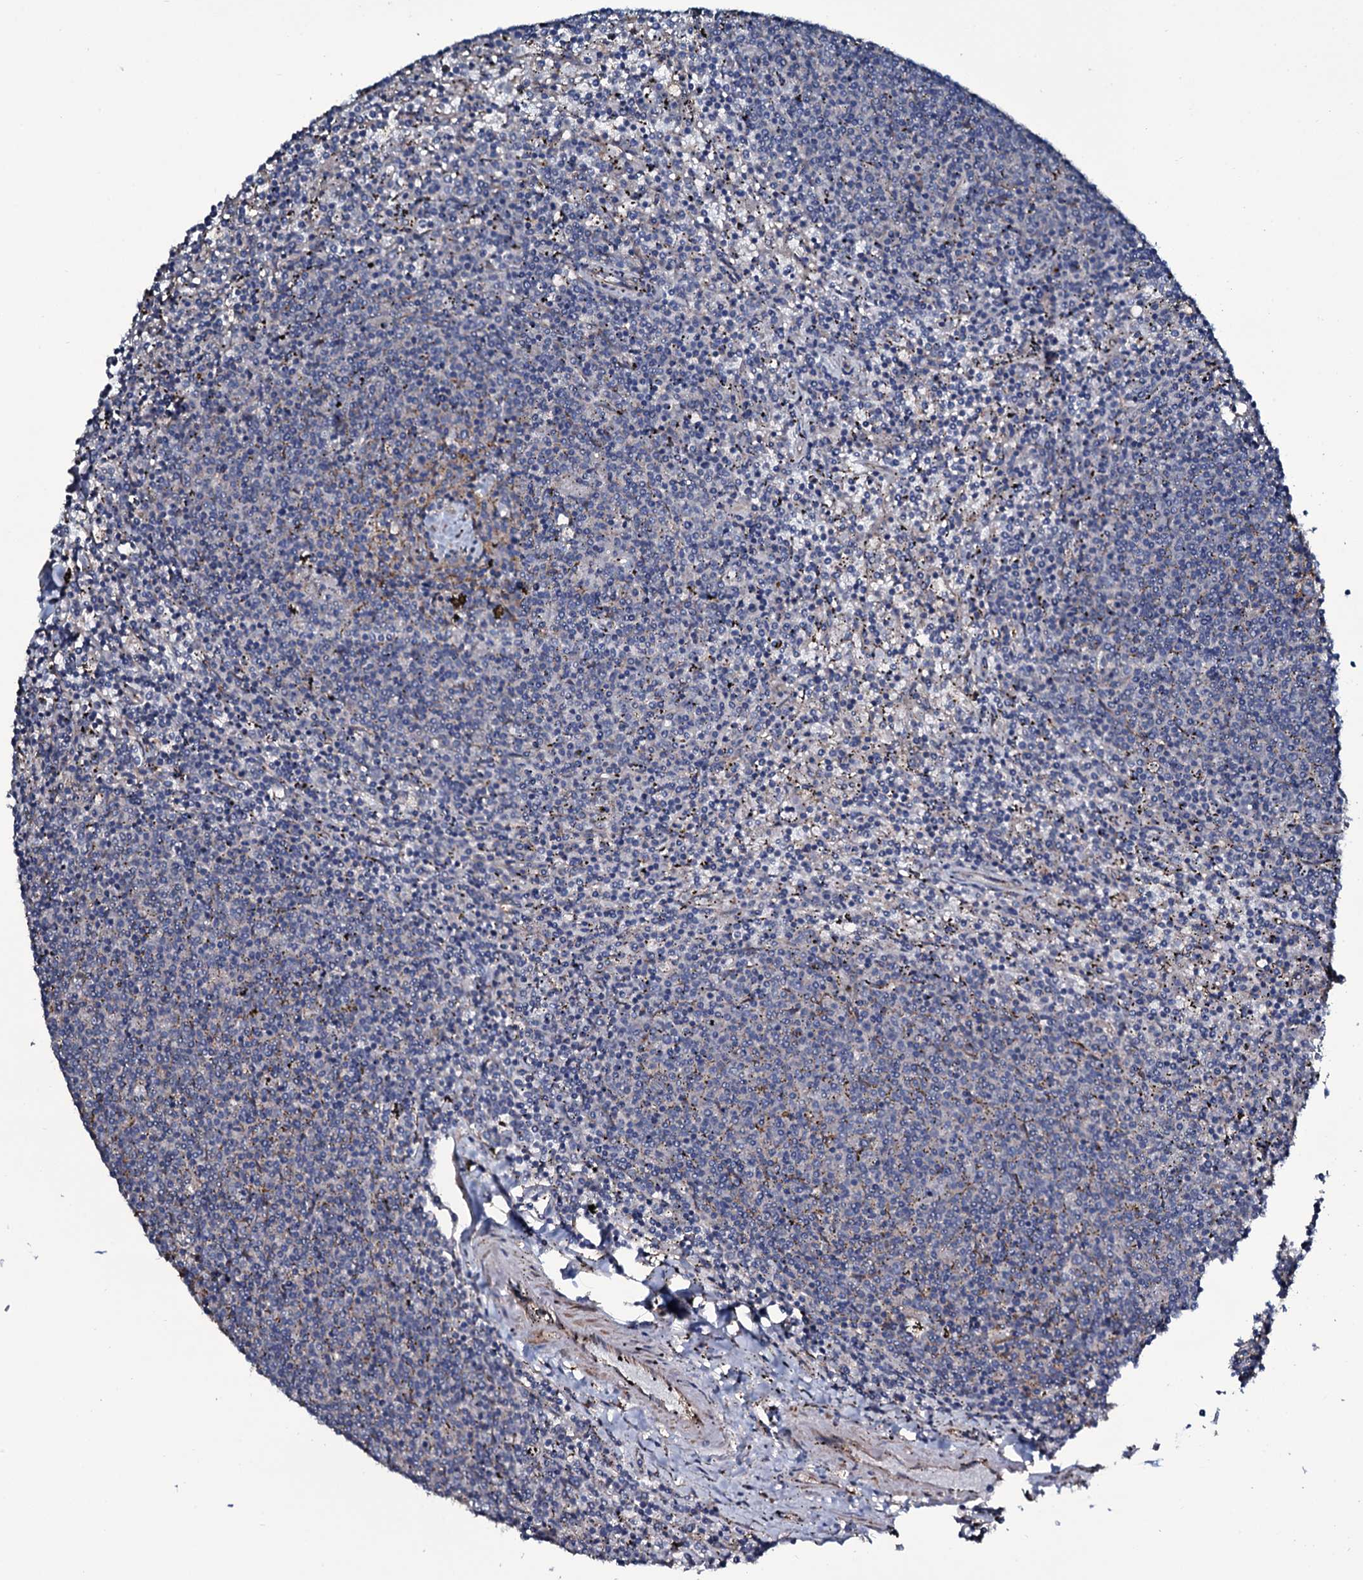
{"staining": {"intensity": "negative", "quantity": "none", "location": "none"}, "tissue": "lymphoma", "cell_type": "Tumor cells", "image_type": "cancer", "snomed": [{"axis": "morphology", "description": "Malignant lymphoma, non-Hodgkin's type, Low grade"}, {"axis": "topography", "description": "Spleen"}], "caption": "A micrograph of lymphoma stained for a protein demonstrates no brown staining in tumor cells. (Brightfield microscopy of DAB (3,3'-diaminobenzidine) immunohistochemistry (IHC) at high magnification).", "gene": "WIPF3", "patient": {"sex": "female", "age": 50}}